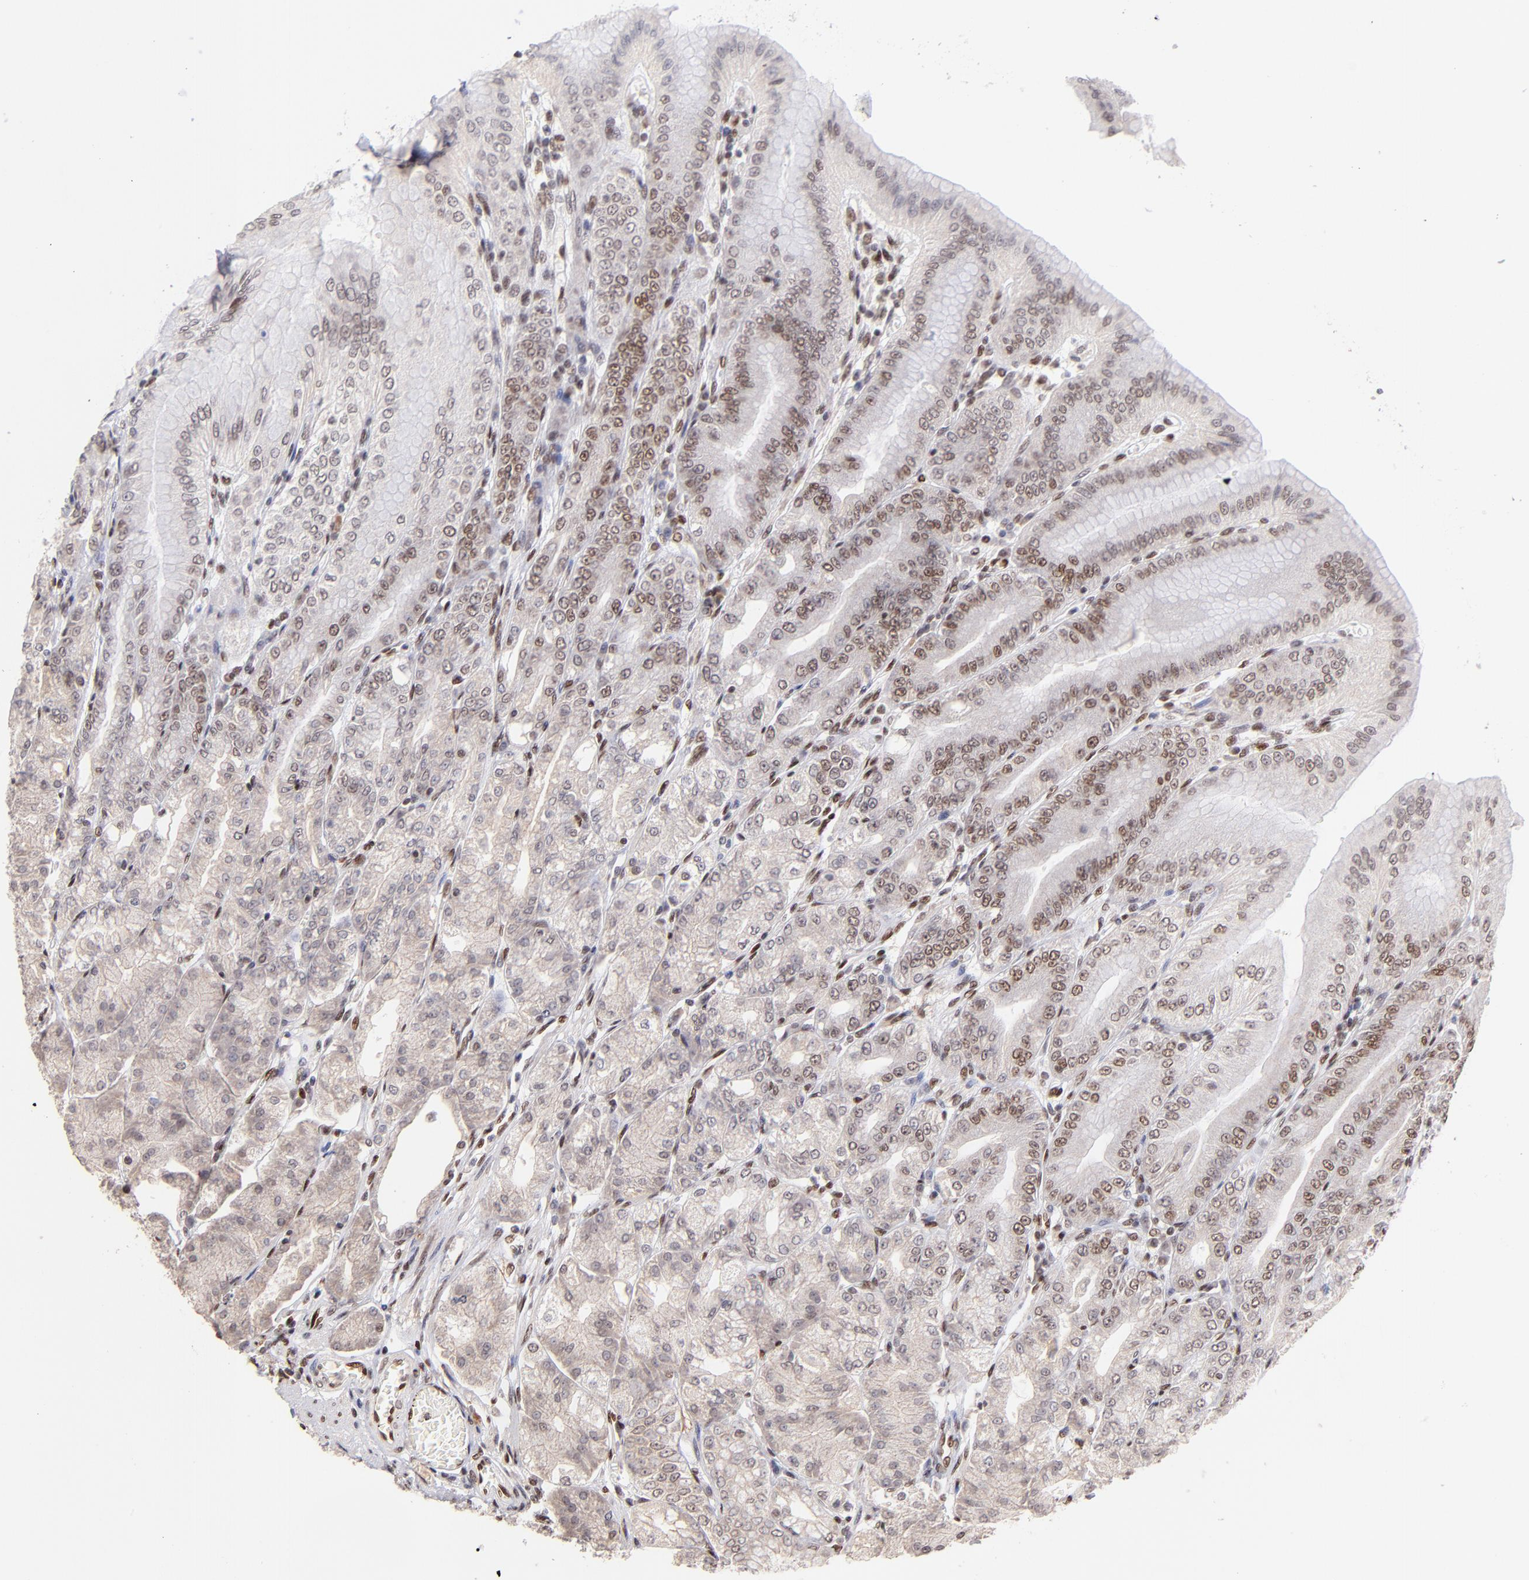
{"staining": {"intensity": "strong", "quantity": ">75%", "location": "nuclear"}, "tissue": "stomach", "cell_type": "Glandular cells", "image_type": "normal", "snomed": [{"axis": "morphology", "description": "Normal tissue, NOS"}, {"axis": "topography", "description": "Stomach, lower"}], "caption": "High-magnification brightfield microscopy of normal stomach stained with DAB (brown) and counterstained with hematoxylin (blue). glandular cells exhibit strong nuclear expression is seen in approximately>75% of cells. Using DAB (3,3'-diaminobenzidine) (brown) and hematoxylin (blue) stains, captured at high magnification using brightfield microscopy.", "gene": "MIDEAS", "patient": {"sex": "male", "age": 71}}